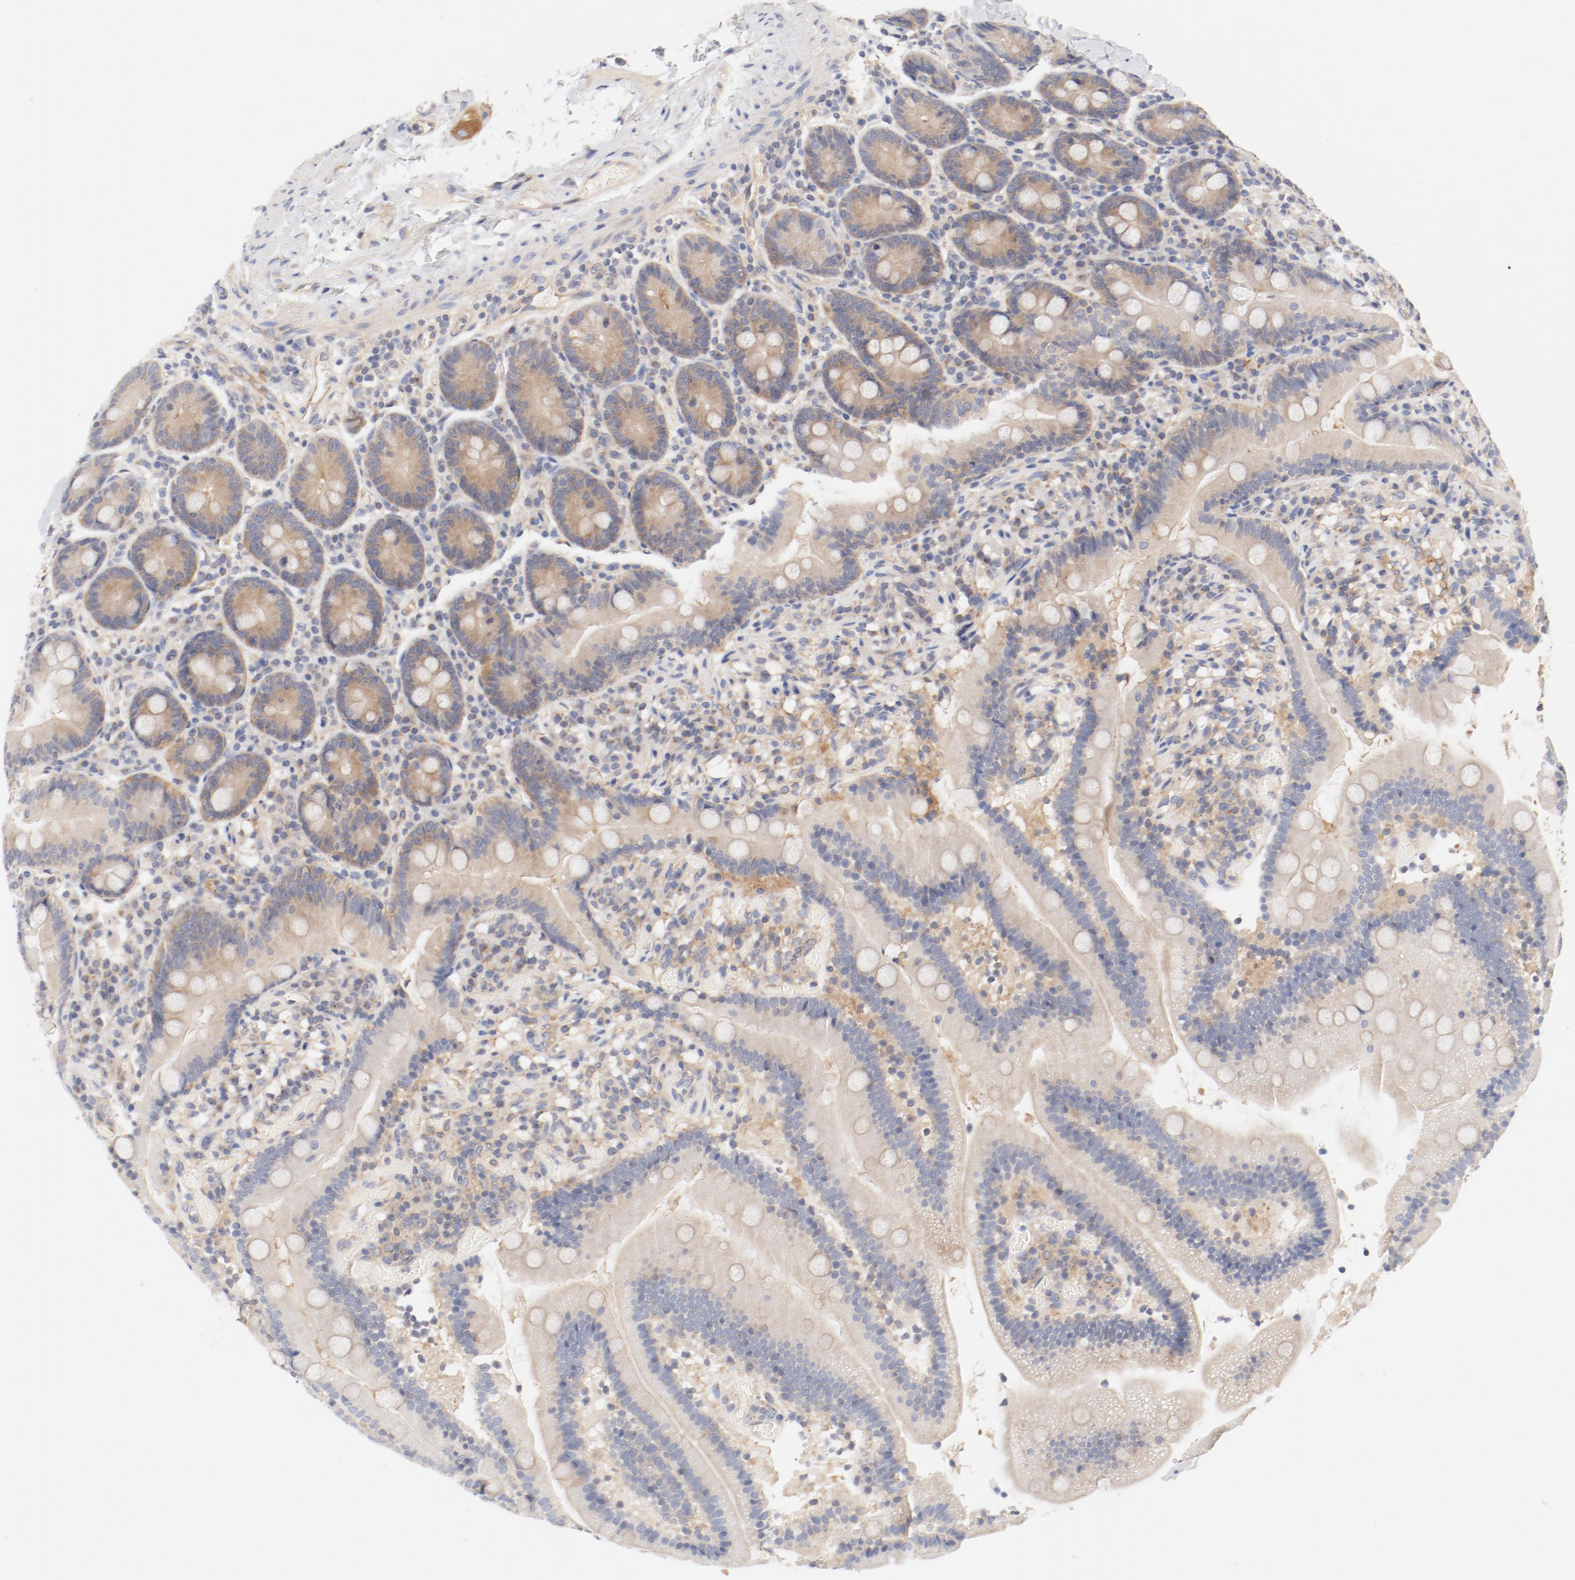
{"staining": {"intensity": "weak", "quantity": ">75%", "location": "cytoplasmic/membranous"}, "tissue": "duodenum", "cell_type": "Glandular cells", "image_type": "normal", "snomed": [{"axis": "morphology", "description": "Normal tissue, NOS"}, {"axis": "topography", "description": "Duodenum"}], "caption": "Immunohistochemistry micrograph of normal duodenum stained for a protein (brown), which displays low levels of weak cytoplasmic/membranous positivity in about >75% of glandular cells.", "gene": "DYNC1H1", "patient": {"sex": "male", "age": 66}}